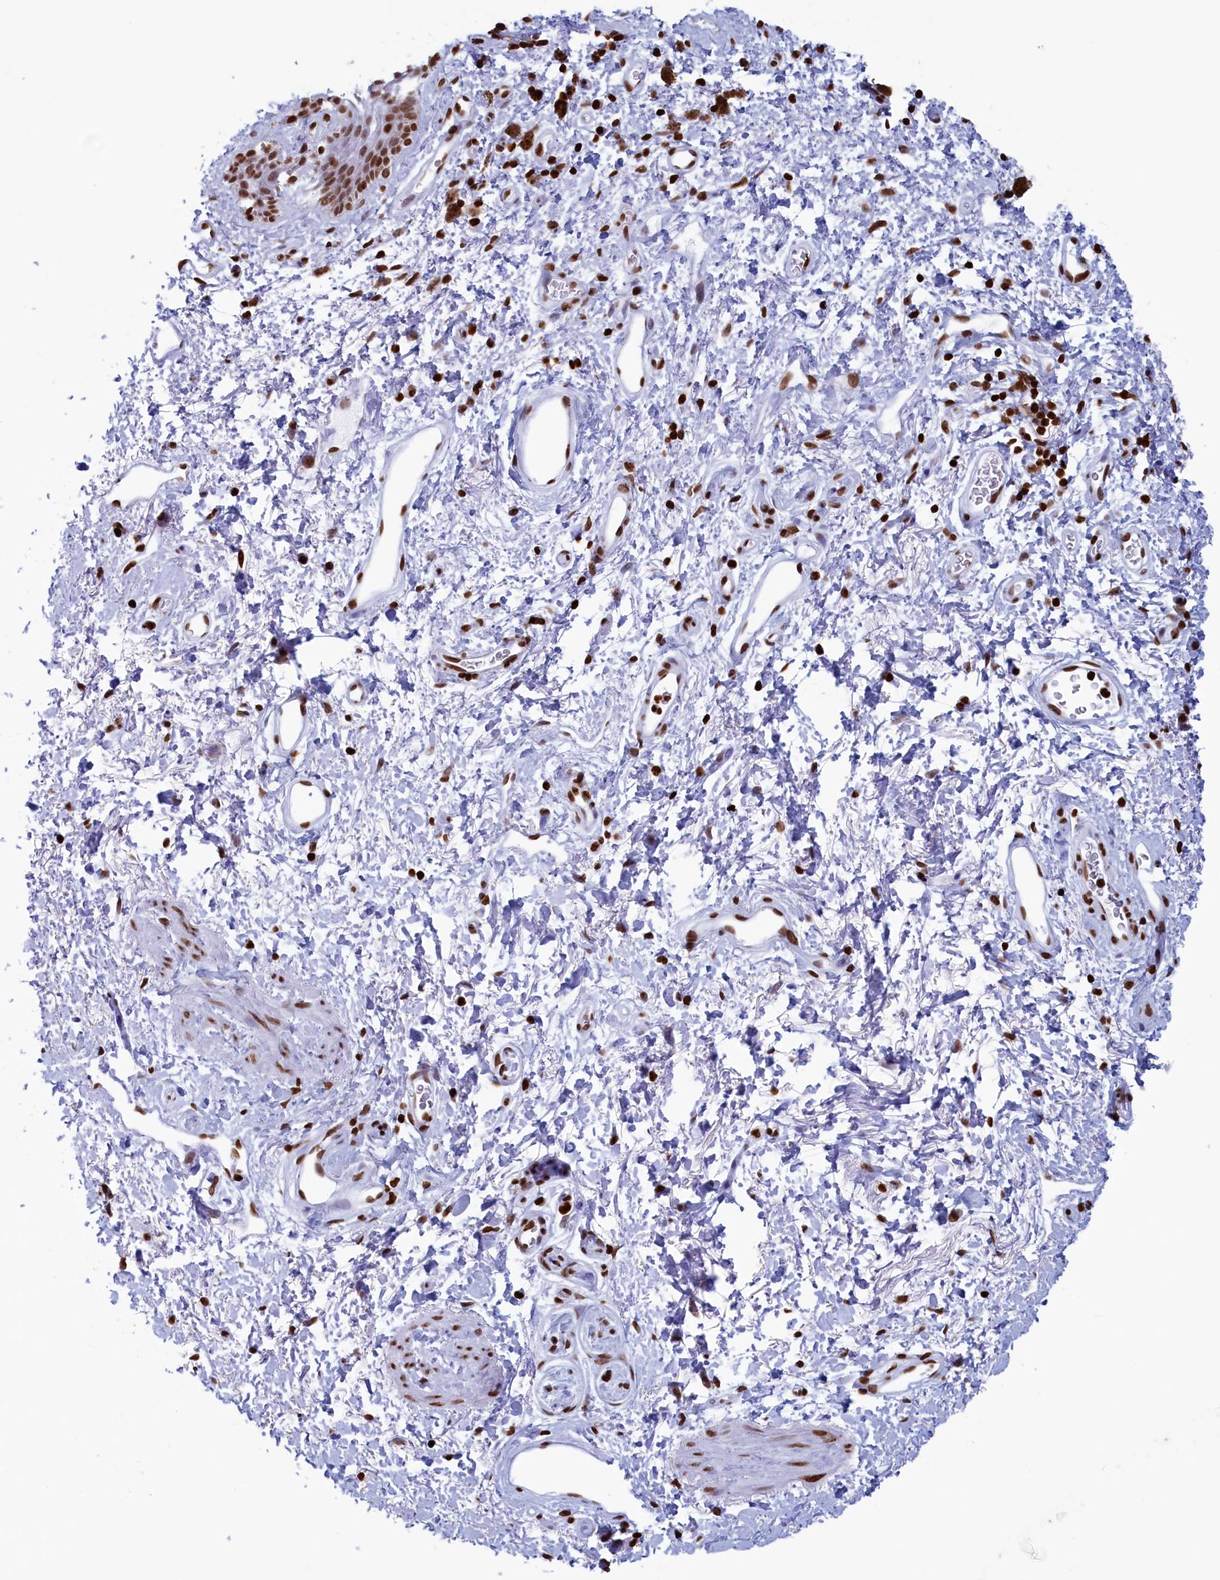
{"staining": {"intensity": "moderate", "quantity": ">75%", "location": "nuclear"}, "tissue": "skin", "cell_type": "Epidermal cells", "image_type": "normal", "snomed": [{"axis": "morphology", "description": "Normal tissue, NOS"}, {"axis": "topography", "description": "Anal"}], "caption": "This is a micrograph of immunohistochemistry (IHC) staining of benign skin, which shows moderate expression in the nuclear of epidermal cells.", "gene": "APOBEC3A", "patient": {"sex": "female", "age": 46}}